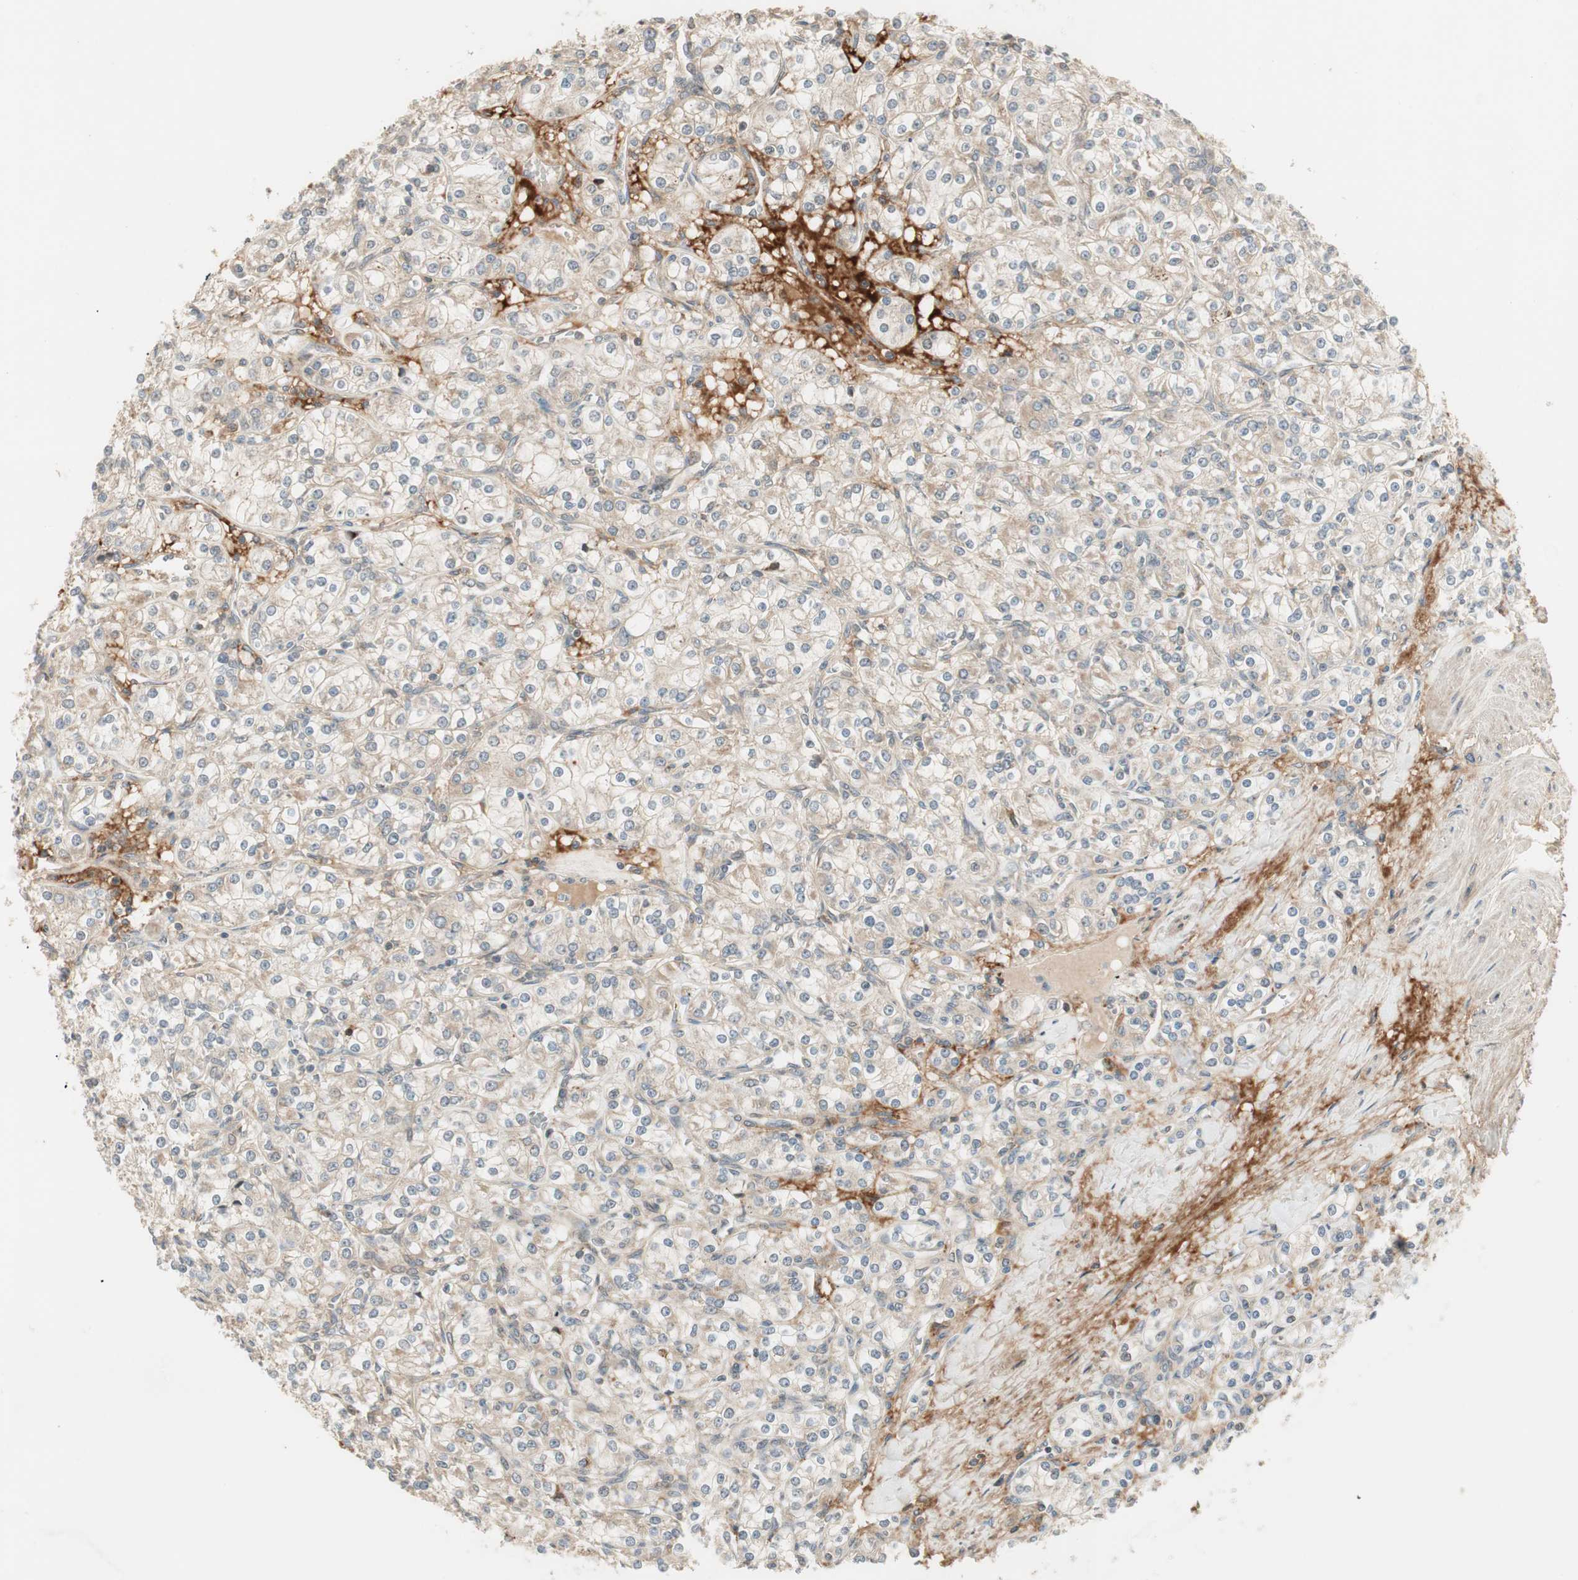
{"staining": {"intensity": "weak", "quantity": ">75%", "location": "cytoplasmic/membranous"}, "tissue": "renal cancer", "cell_type": "Tumor cells", "image_type": "cancer", "snomed": [{"axis": "morphology", "description": "Adenocarcinoma, NOS"}, {"axis": "topography", "description": "Kidney"}], "caption": "Renal adenocarcinoma tissue reveals weak cytoplasmic/membranous positivity in about >75% of tumor cells, visualized by immunohistochemistry. The protein of interest is shown in brown color, while the nuclei are stained blue.", "gene": "SFRP1", "patient": {"sex": "male", "age": 77}}